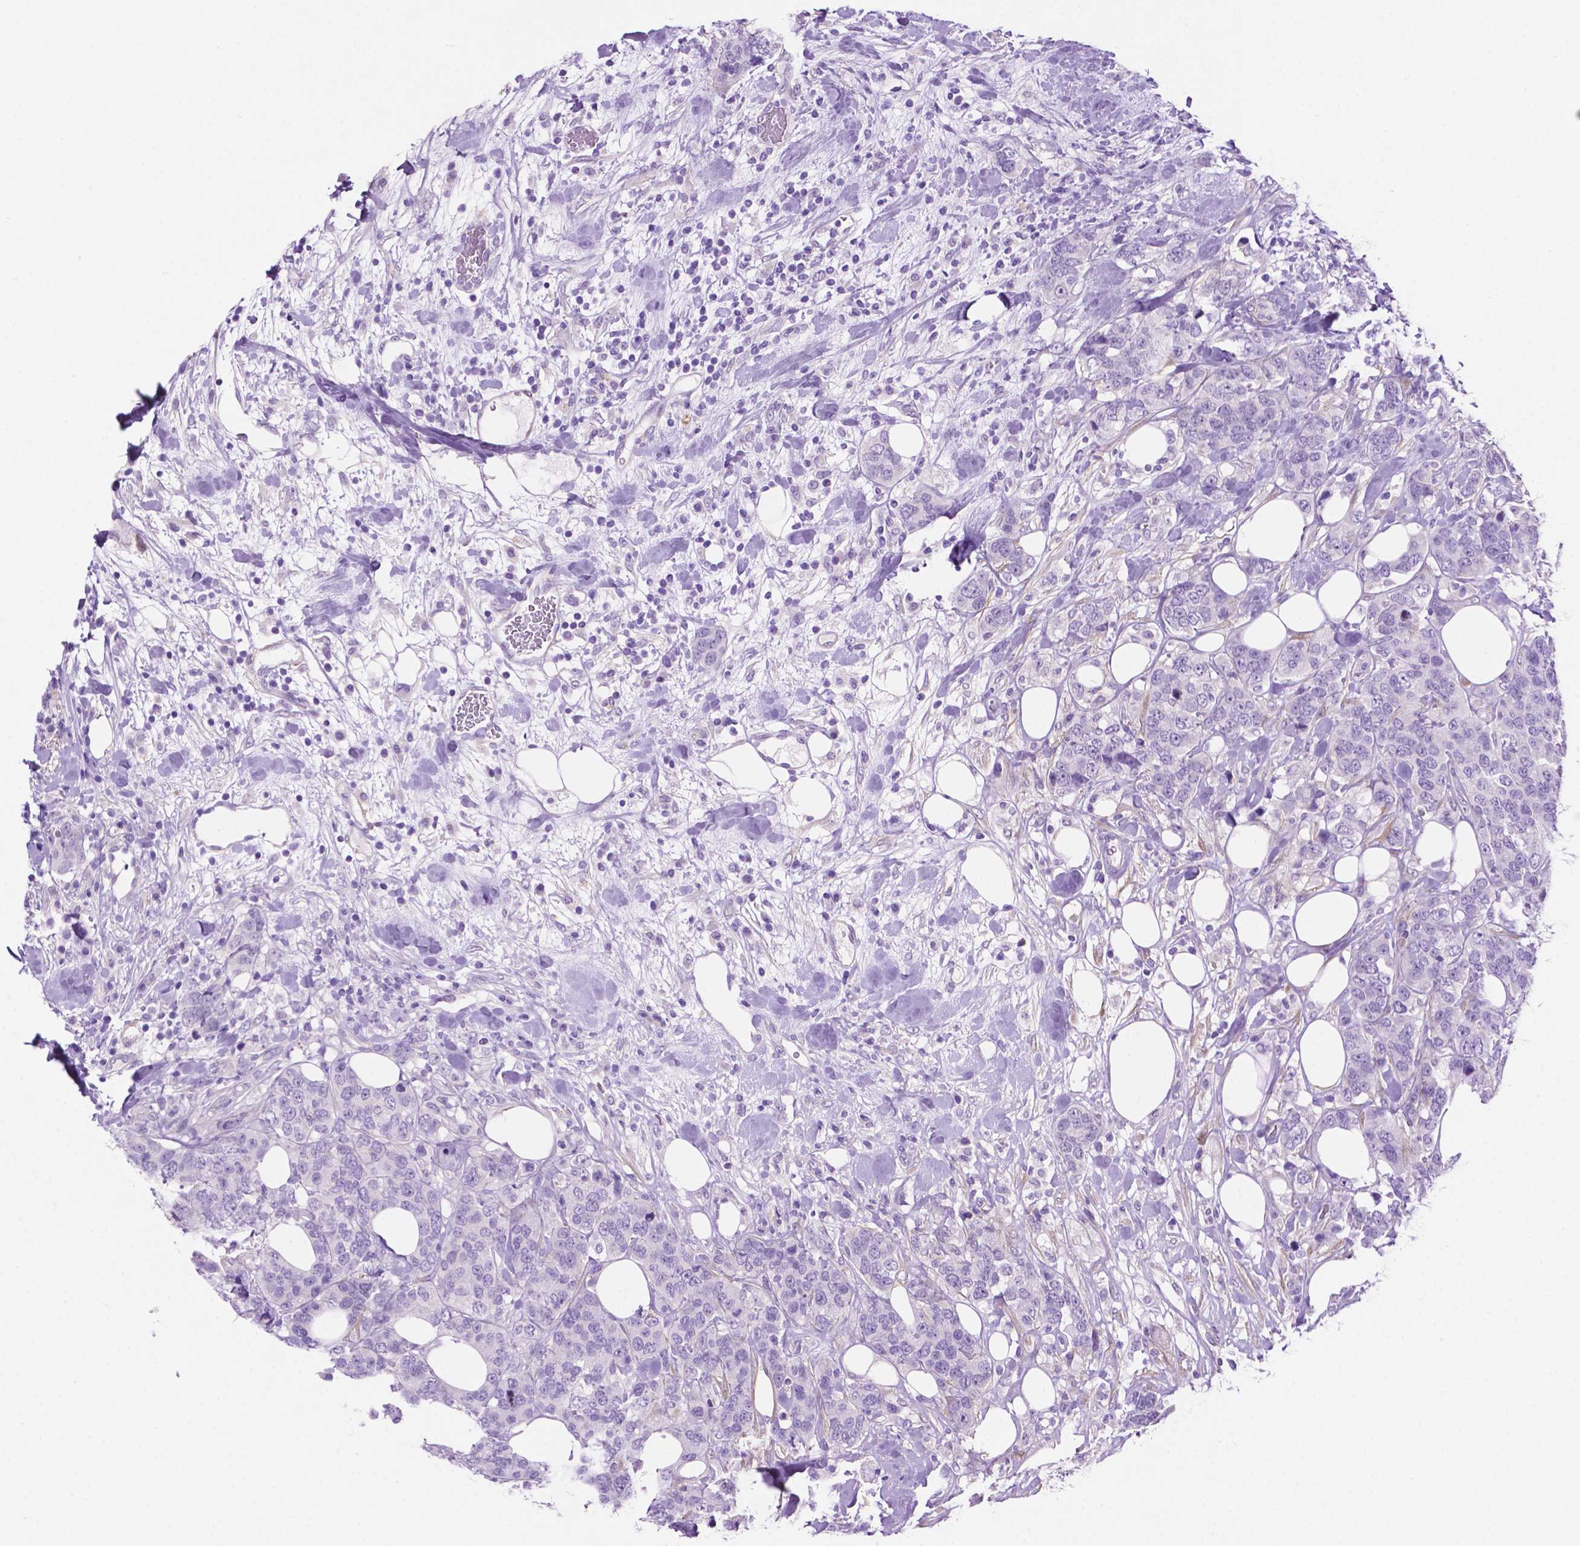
{"staining": {"intensity": "negative", "quantity": "none", "location": "none"}, "tissue": "breast cancer", "cell_type": "Tumor cells", "image_type": "cancer", "snomed": [{"axis": "morphology", "description": "Lobular carcinoma"}, {"axis": "topography", "description": "Breast"}], "caption": "This is an immunohistochemistry photomicrograph of lobular carcinoma (breast). There is no expression in tumor cells.", "gene": "ASPG", "patient": {"sex": "female", "age": 59}}